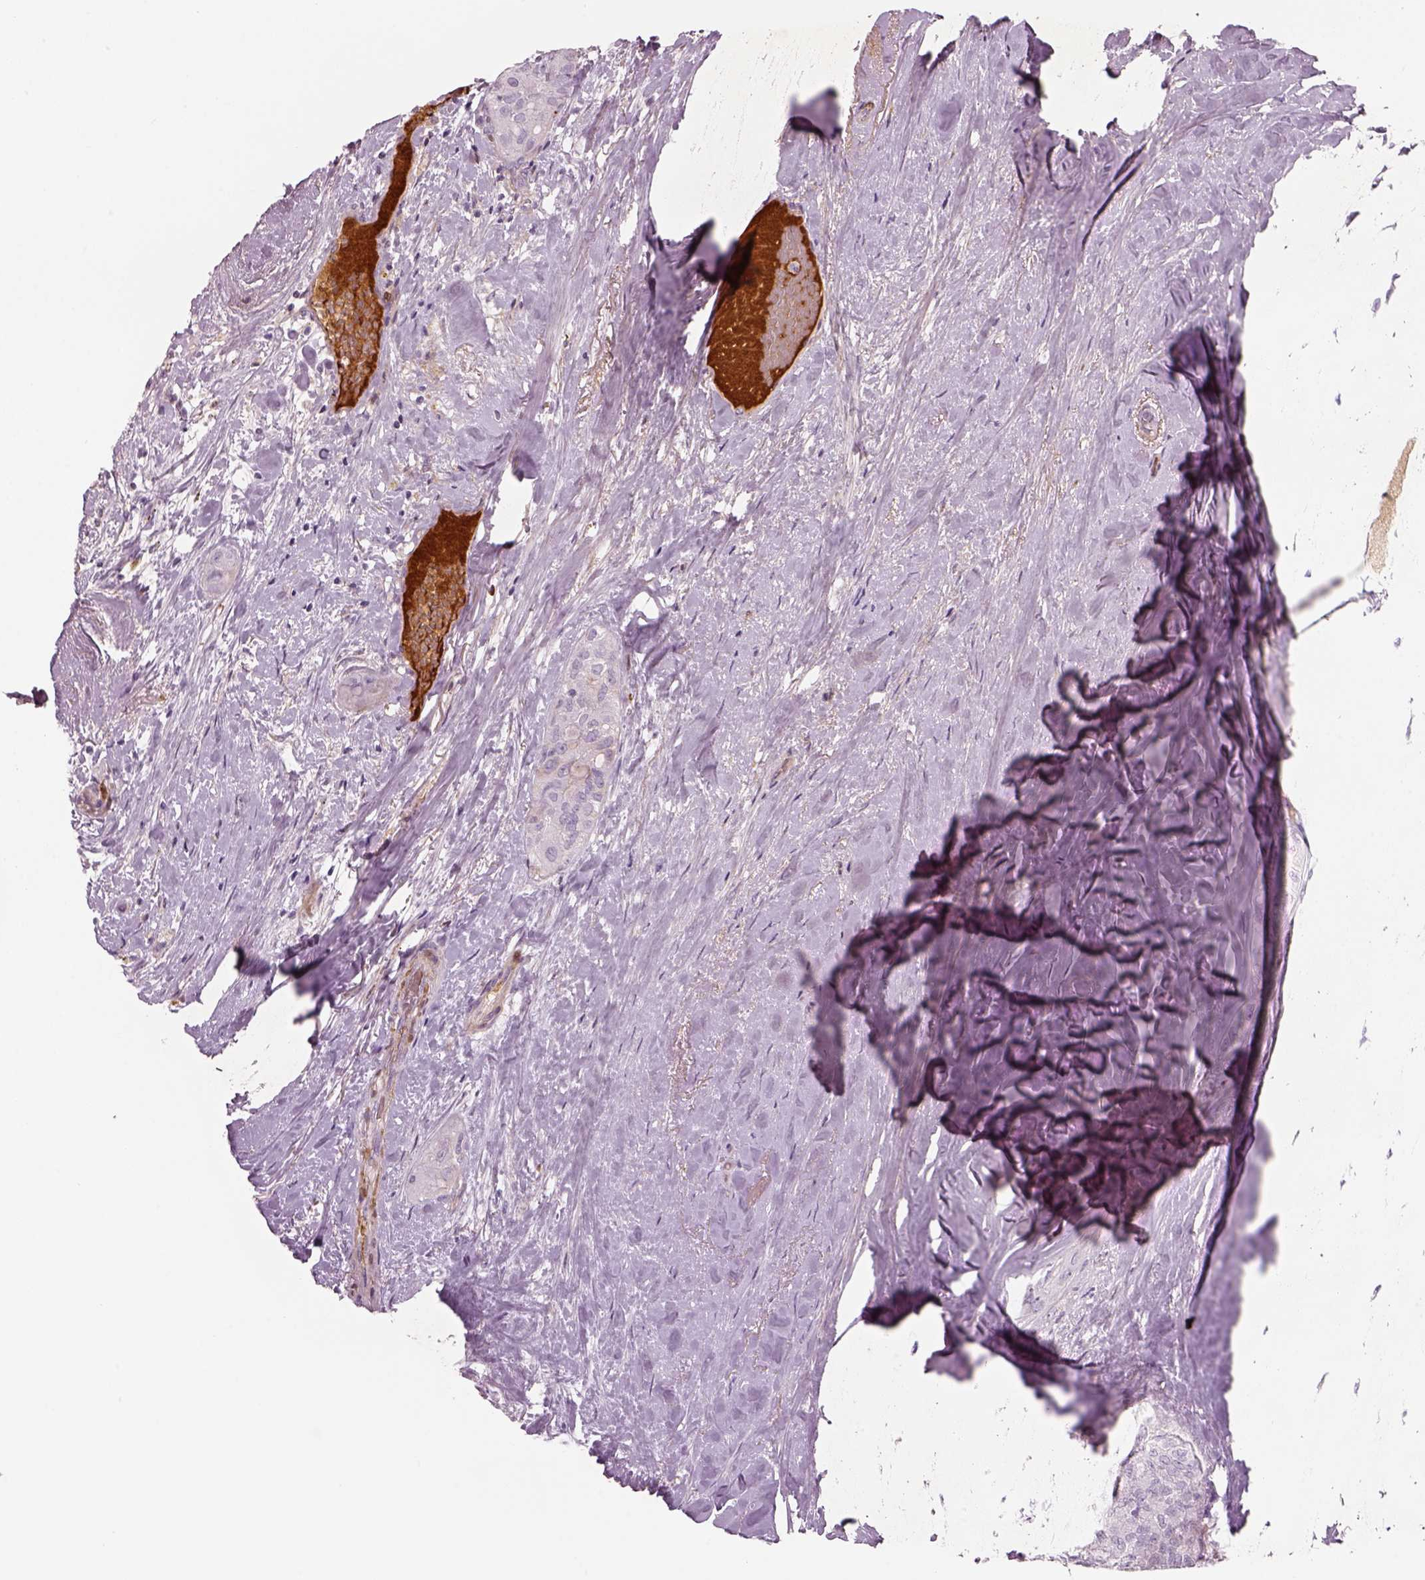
{"staining": {"intensity": "negative", "quantity": "none", "location": "none"}, "tissue": "thyroid cancer", "cell_type": "Tumor cells", "image_type": "cancer", "snomed": [{"axis": "morphology", "description": "Follicular adenoma carcinoma, NOS"}, {"axis": "topography", "description": "Thyroid gland"}], "caption": "High magnification brightfield microscopy of thyroid follicular adenoma carcinoma stained with DAB (3,3'-diaminobenzidine) (brown) and counterstained with hematoxylin (blue): tumor cells show no significant positivity. (DAB immunohistochemistry, high magnification).", "gene": "PABPC1L2B", "patient": {"sex": "male", "age": 75}}